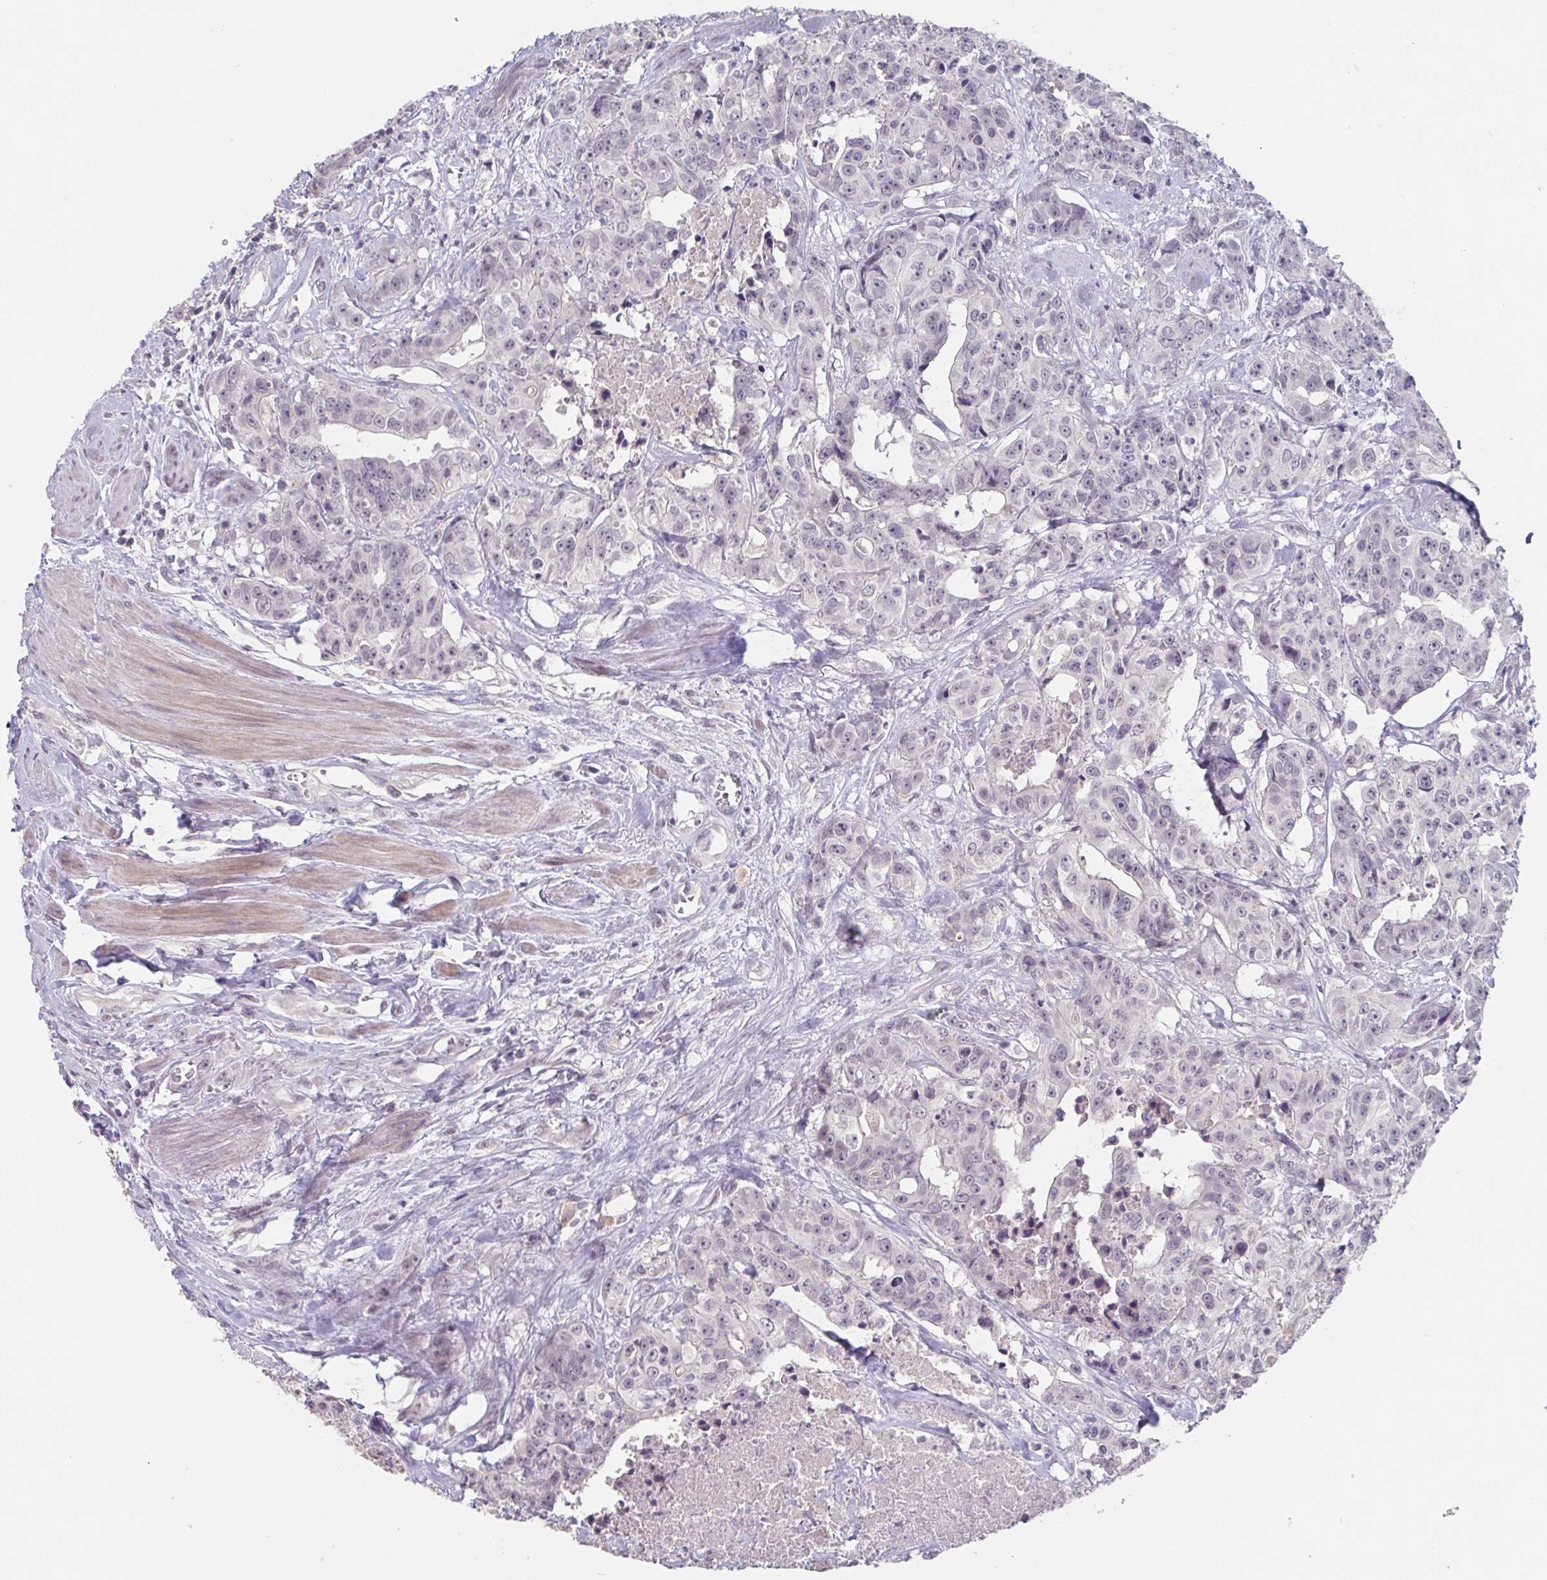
{"staining": {"intensity": "negative", "quantity": "none", "location": "none"}, "tissue": "colorectal cancer", "cell_type": "Tumor cells", "image_type": "cancer", "snomed": [{"axis": "morphology", "description": "Adenocarcinoma, NOS"}, {"axis": "topography", "description": "Rectum"}], "caption": "Immunohistochemistry of colorectal cancer shows no expression in tumor cells.", "gene": "GHRL", "patient": {"sex": "female", "age": 62}}